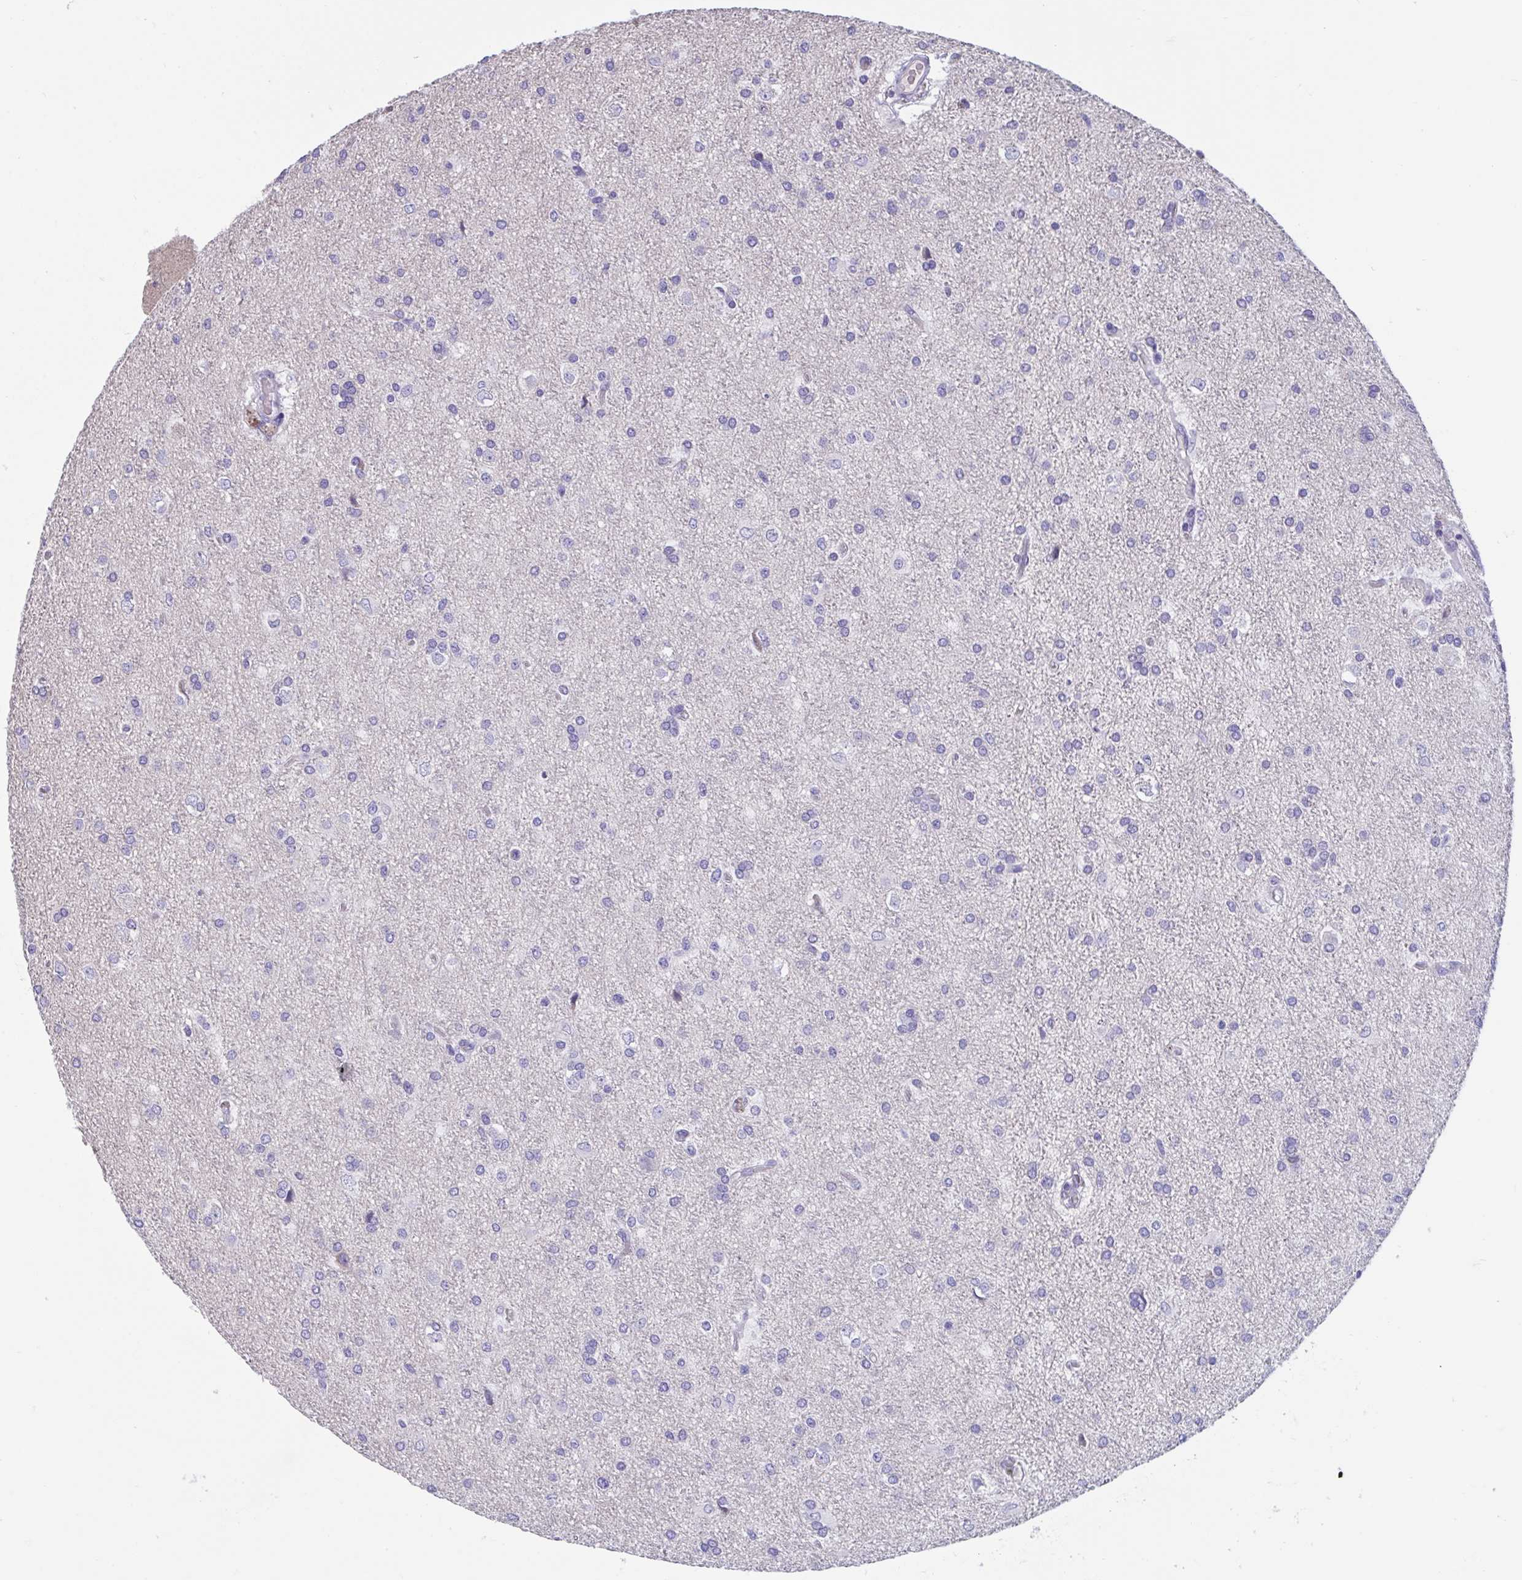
{"staining": {"intensity": "negative", "quantity": "none", "location": "none"}, "tissue": "glioma", "cell_type": "Tumor cells", "image_type": "cancer", "snomed": [{"axis": "morphology", "description": "Glioma, malignant, High grade"}, {"axis": "topography", "description": "Brain"}], "caption": "Image shows no protein positivity in tumor cells of malignant glioma (high-grade) tissue.", "gene": "TTC30B", "patient": {"sex": "male", "age": 68}}